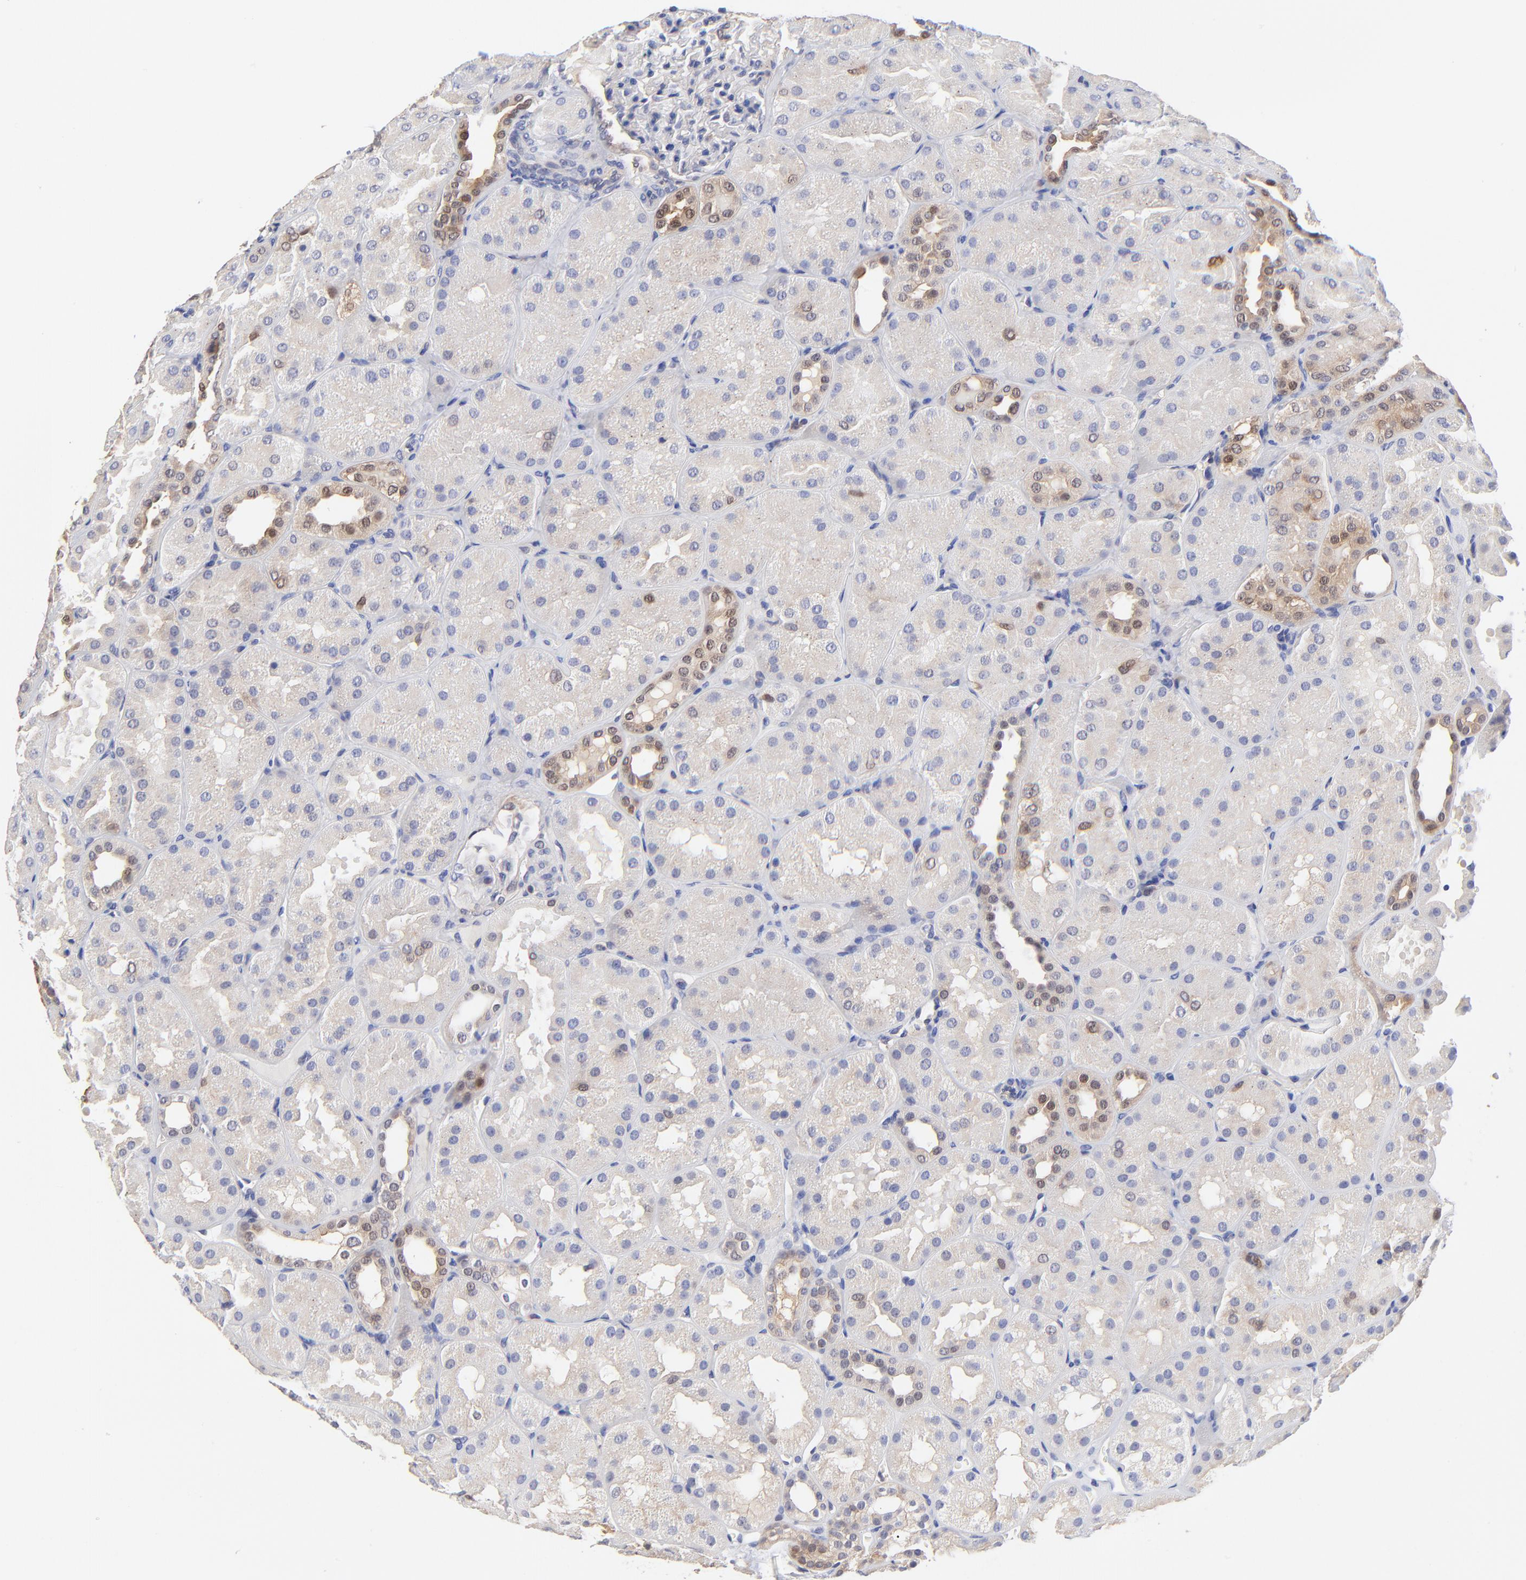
{"staining": {"intensity": "negative", "quantity": "none", "location": "none"}, "tissue": "kidney", "cell_type": "Cells in glomeruli", "image_type": "normal", "snomed": [{"axis": "morphology", "description": "Normal tissue, NOS"}, {"axis": "topography", "description": "Kidney"}], "caption": "This histopathology image is of benign kidney stained with immunohistochemistry (IHC) to label a protein in brown with the nuclei are counter-stained blue. There is no positivity in cells in glomeruli. (Stains: DAB (3,3'-diaminobenzidine) immunohistochemistry (IHC) with hematoxylin counter stain, Microscopy: brightfield microscopy at high magnification).", "gene": "DCTPP1", "patient": {"sex": "male", "age": 28}}